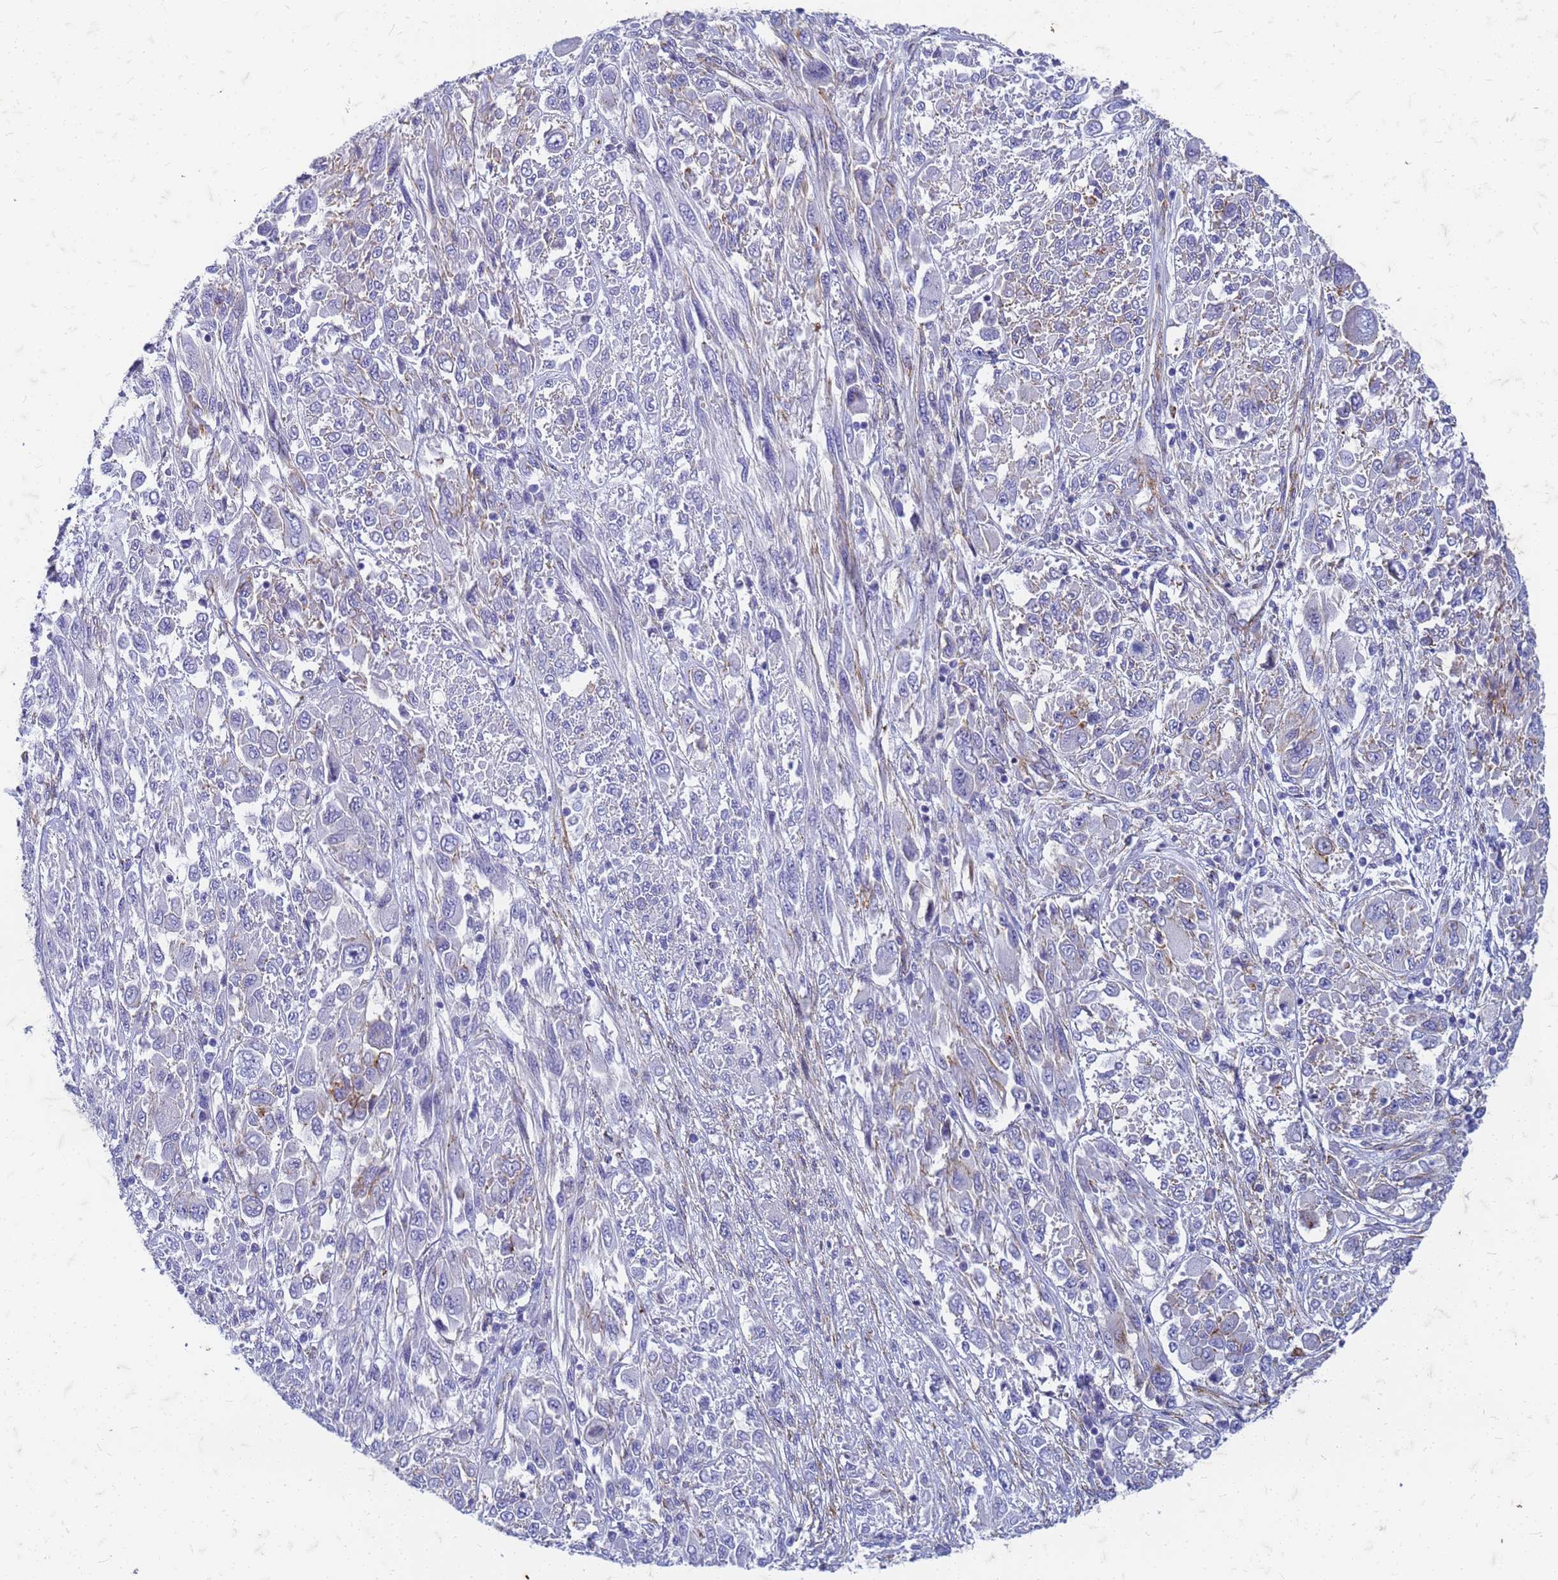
{"staining": {"intensity": "negative", "quantity": "none", "location": "none"}, "tissue": "melanoma", "cell_type": "Tumor cells", "image_type": "cancer", "snomed": [{"axis": "morphology", "description": "Malignant melanoma, NOS"}, {"axis": "topography", "description": "Skin"}], "caption": "The immunohistochemistry (IHC) image has no significant positivity in tumor cells of malignant melanoma tissue. (Brightfield microscopy of DAB (3,3'-diaminobenzidine) IHC at high magnification).", "gene": "TRIM64B", "patient": {"sex": "female", "age": 91}}